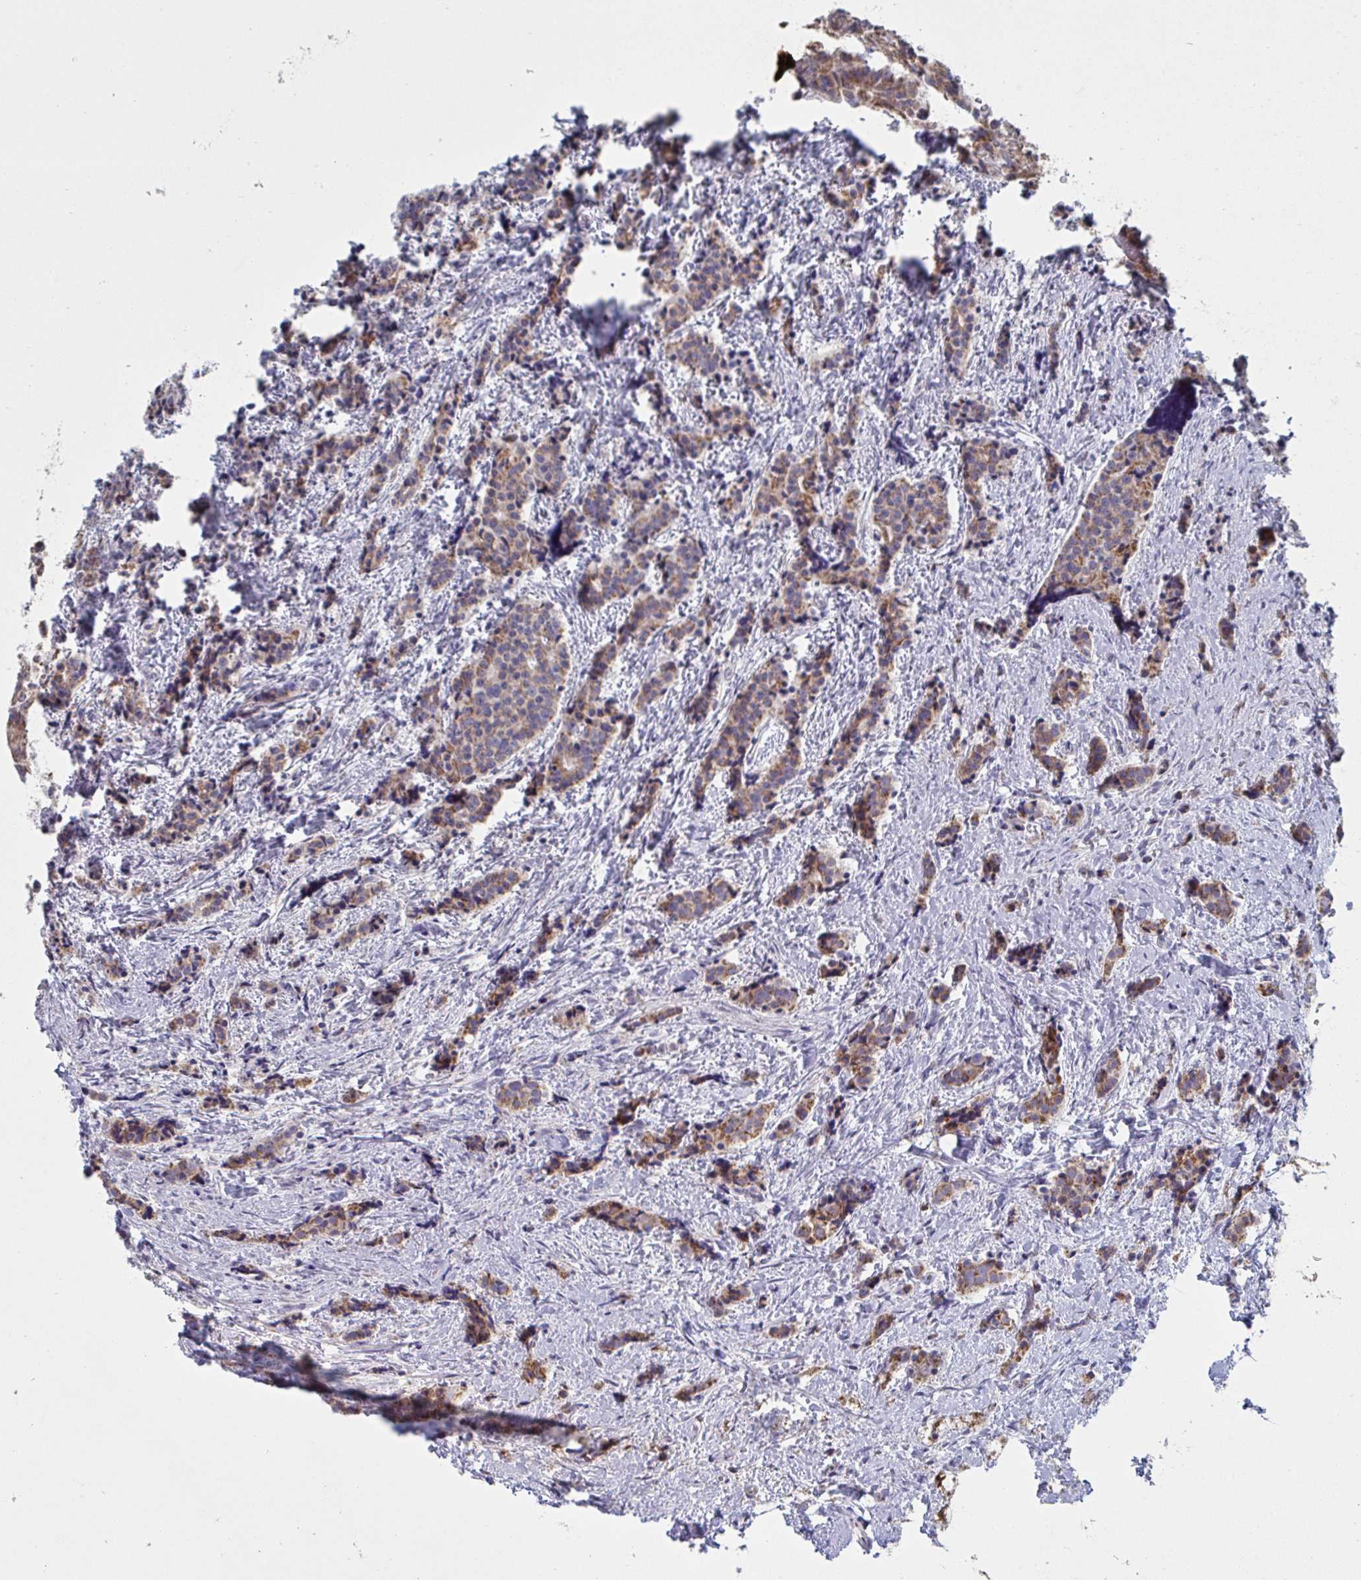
{"staining": {"intensity": "moderate", "quantity": ">75%", "location": "cytoplasmic/membranous"}, "tissue": "carcinoid", "cell_type": "Tumor cells", "image_type": "cancer", "snomed": [{"axis": "morphology", "description": "Carcinoid, malignant, NOS"}, {"axis": "topography", "description": "Small intestine"}], "caption": "A photomicrograph of carcinoid stained for a protein demonstrates moderate cytoplasmic/membranous brown staining in tumor cells.", "gene": "NDUFA7", "patient": {"sex": "female", "age": 73}}